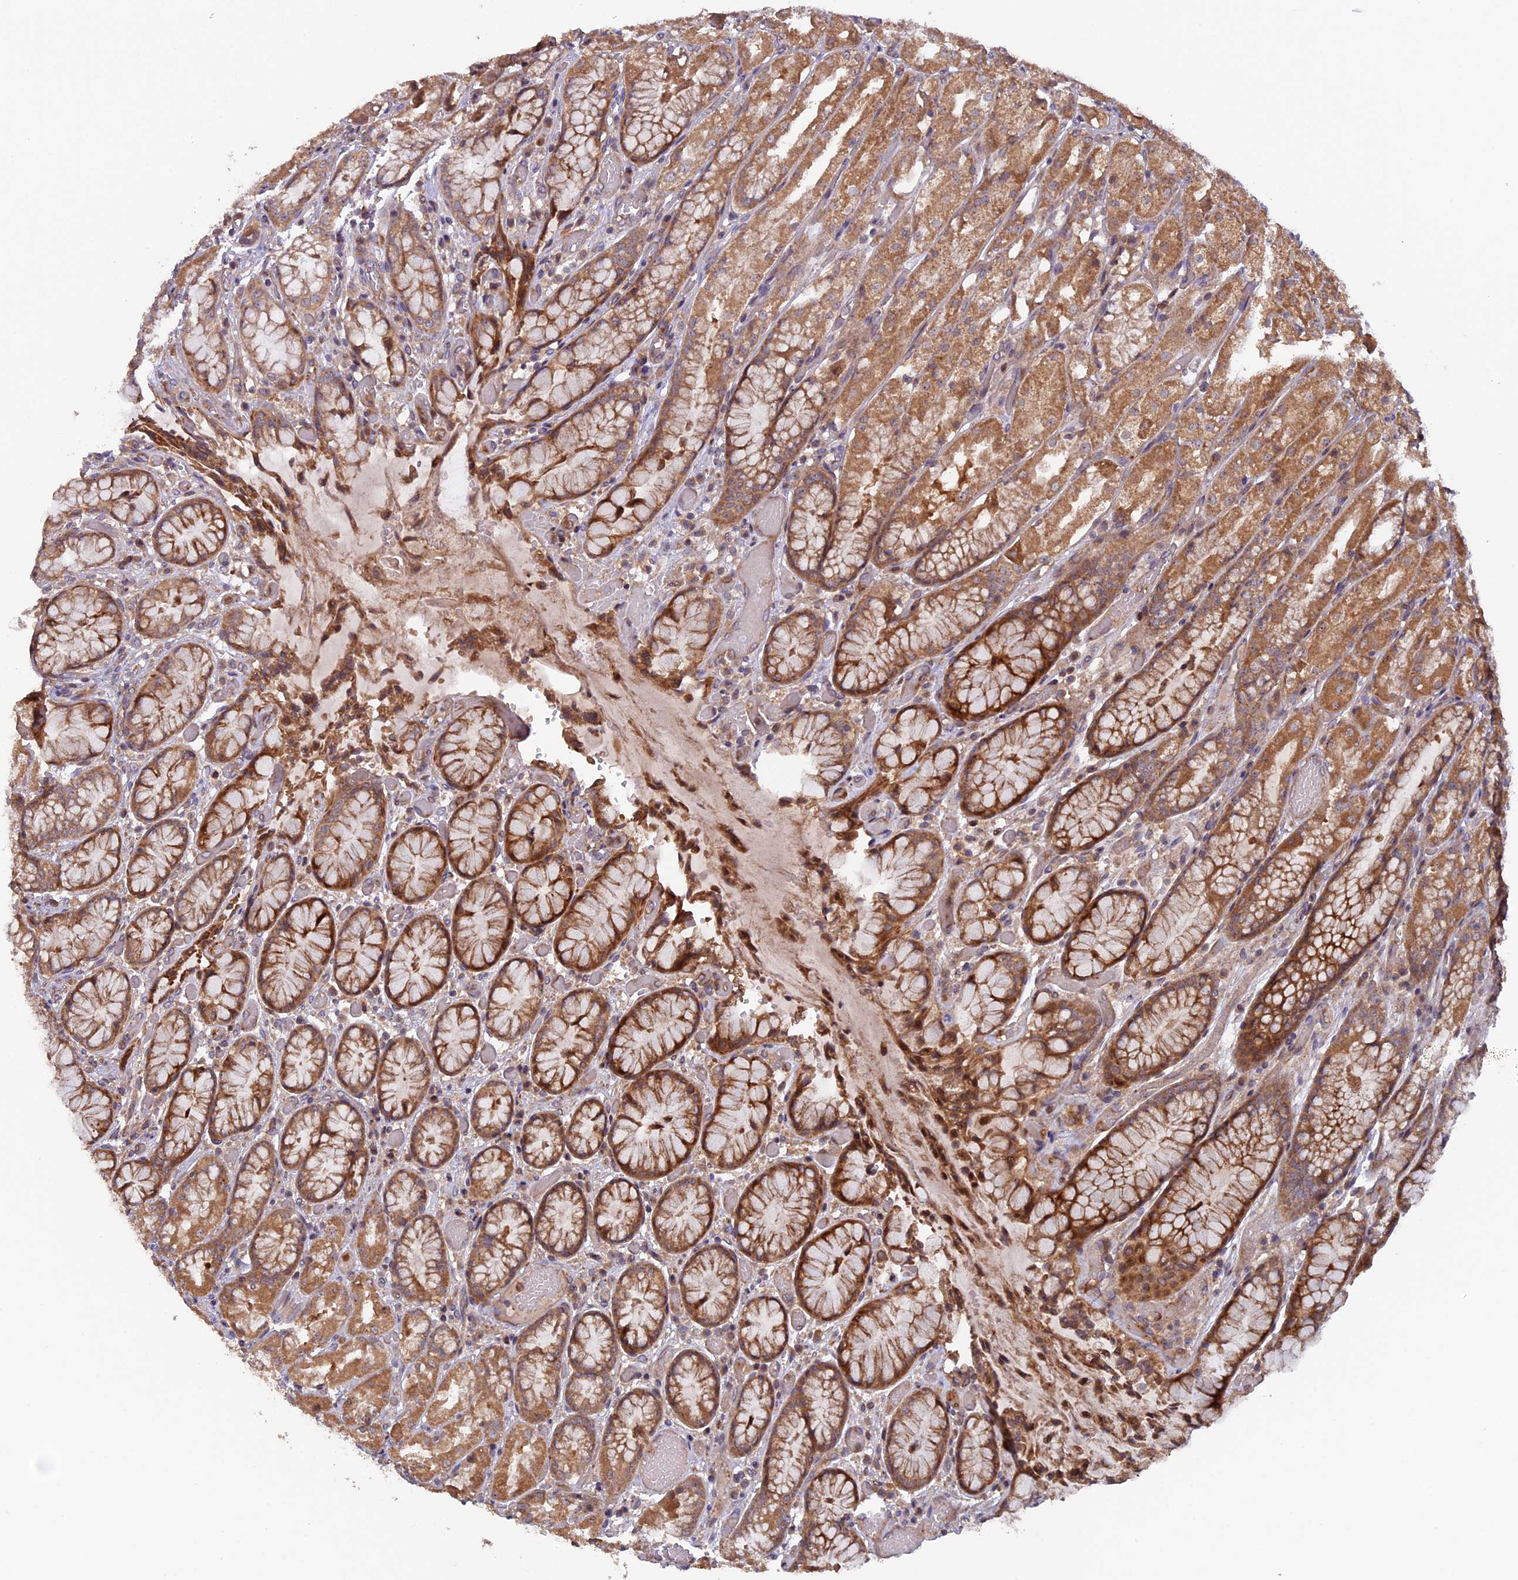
{"staining": {"intensity": "strong", "quantity": ">75%", "location": "cytoplasmic/membranous"}, "tissue": "stomach", "cell_type": "Glandular cells", "image_type": "normal", "snomed": [{"axis": "morphology", "description": "Normal tissue, NOS"}, {"axis": "topography", "description": "Stomach, upper"}], "caption": "There is high levels of strong cytoplasmic/membranous staining in glandular cells of benign stomach, as demonstrated by immunohistochemical staining (brown color).", "gene": "FERMT1", "patient": {"sex": "male", "age": 72}}